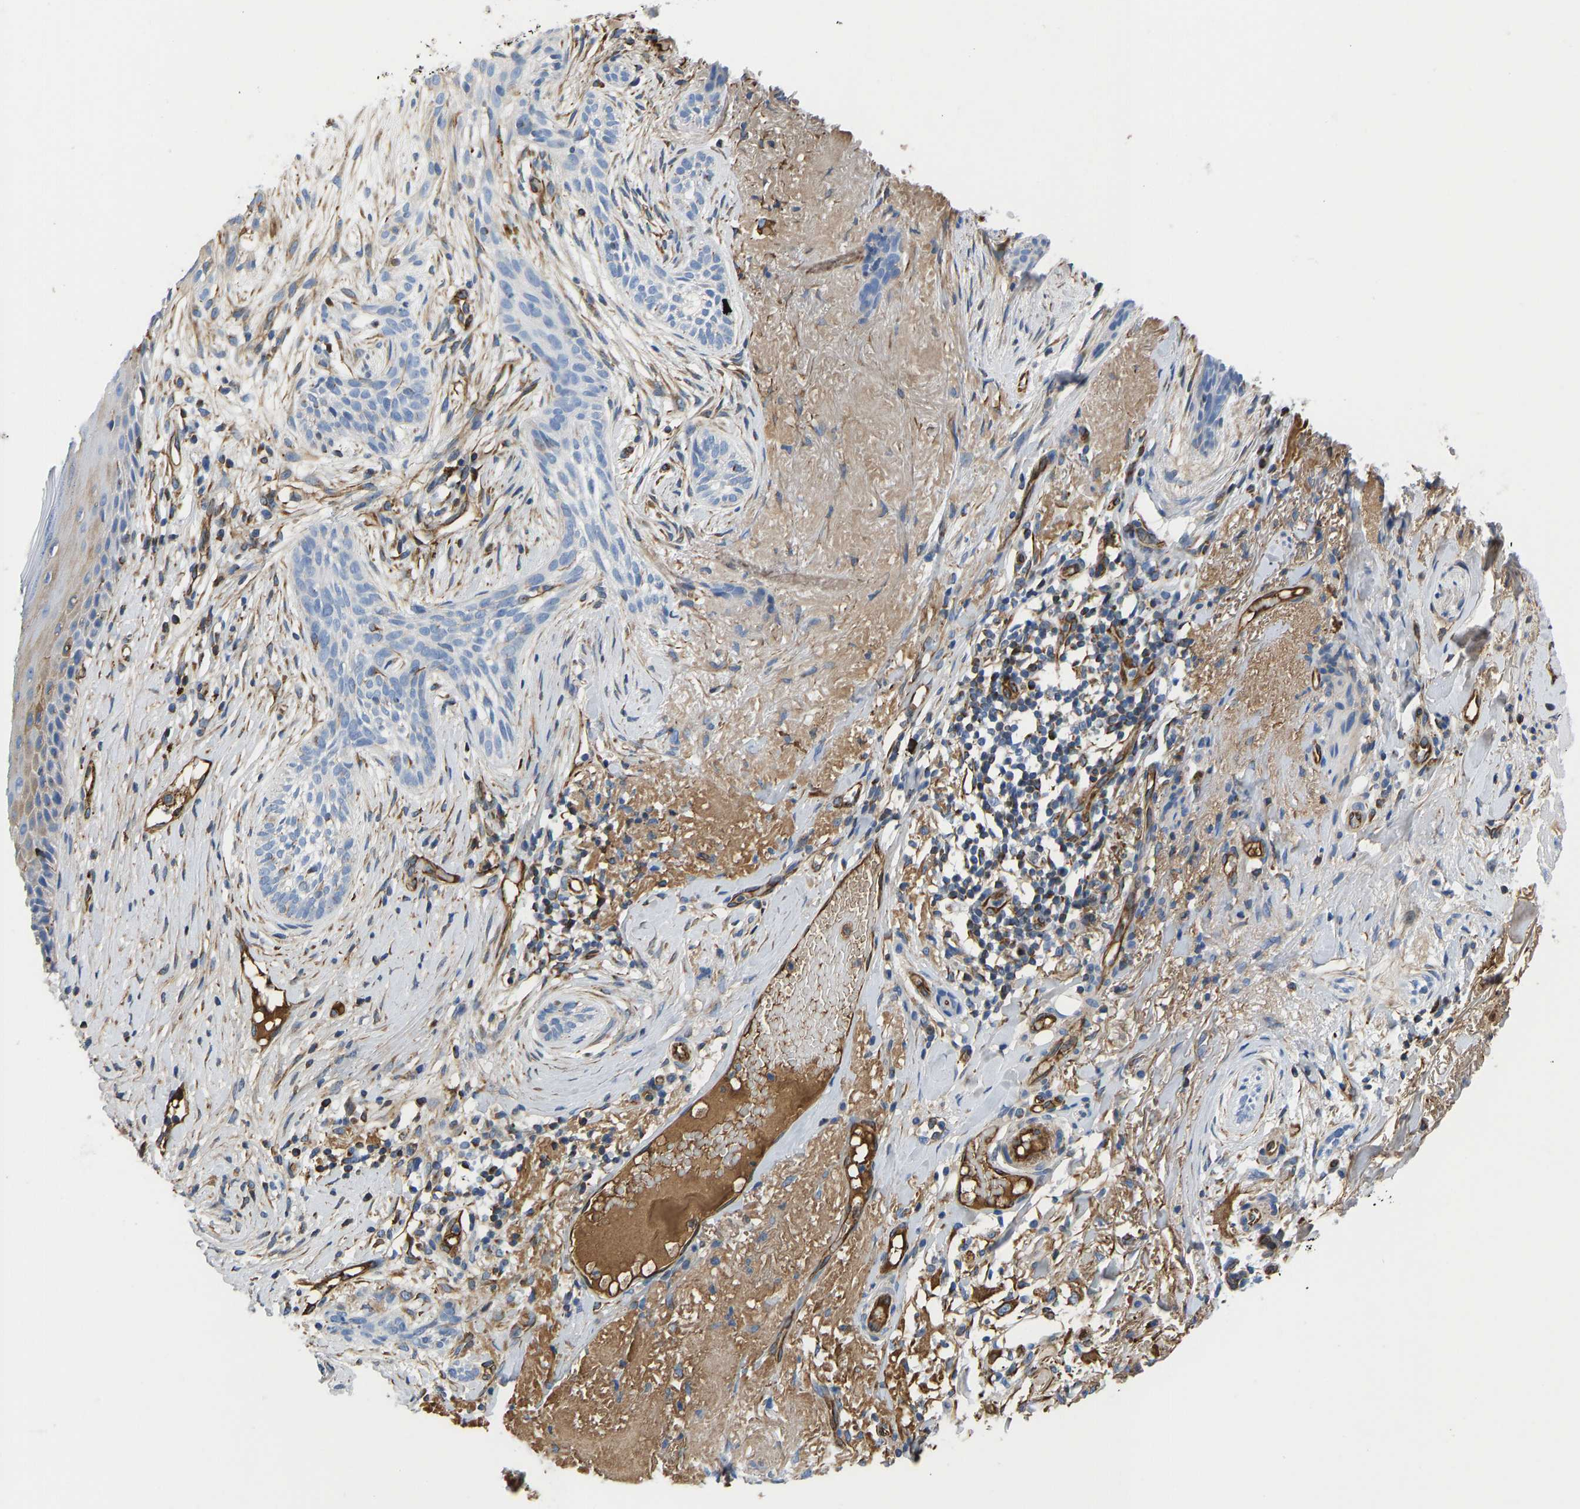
{"staining": {"intensity": "negative", "quantity": "none", "location": "none"}, "tissue": "skin cancer", "cell_type": "Tumor cells", "image_type": "cancer", "snomed": [{"axis": "morphology", "description": "Basal cell carcinoma"}, {"axis": "topography", "description": "Skin"}], "caption": "Tumor cells show no significant expression in skin cancer (basal cell carcinoma).", "gene": "HSPG2", "patient": {"sex": "female", "age": 88}}